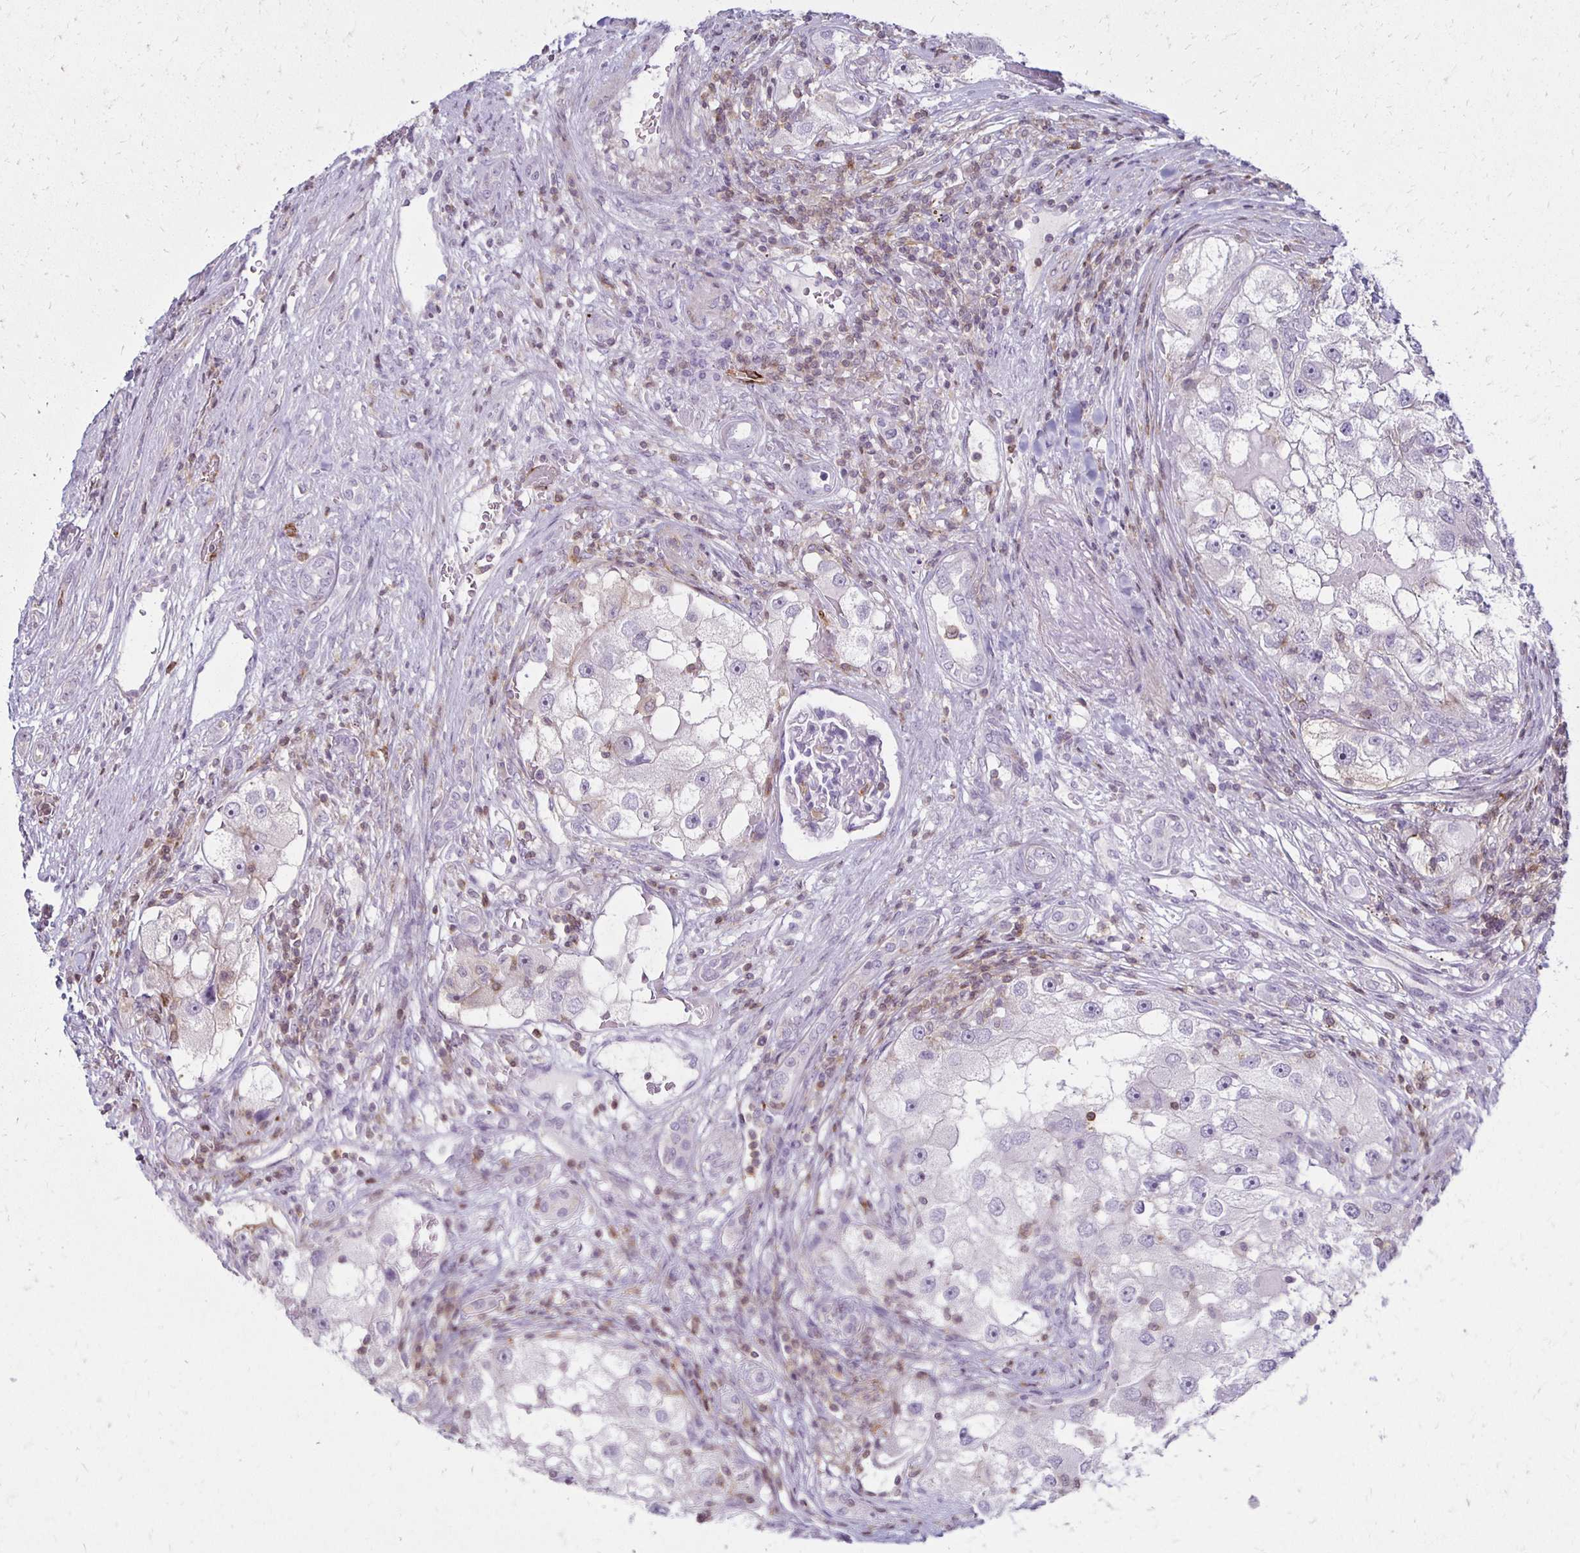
{"staining": {"intensity": "negative", "quantity": "none", "location": "none"}, "tissue": "renal cancer", "cell_type": "Tumor cells", "image_type": "cancer", "snomed": [{"axis": "morphology", "description": "Adenocarcinoma, NOS"}, {"axis": "topography", "description": "Kidney"}], "caption": "This is an immunohistochemistry photomicrograph of human renal cancer (adenocarcinoma). There is no staining in tumor cells.", "gene": "CCL21", "patient": {"sex": "male", "age": 63}}